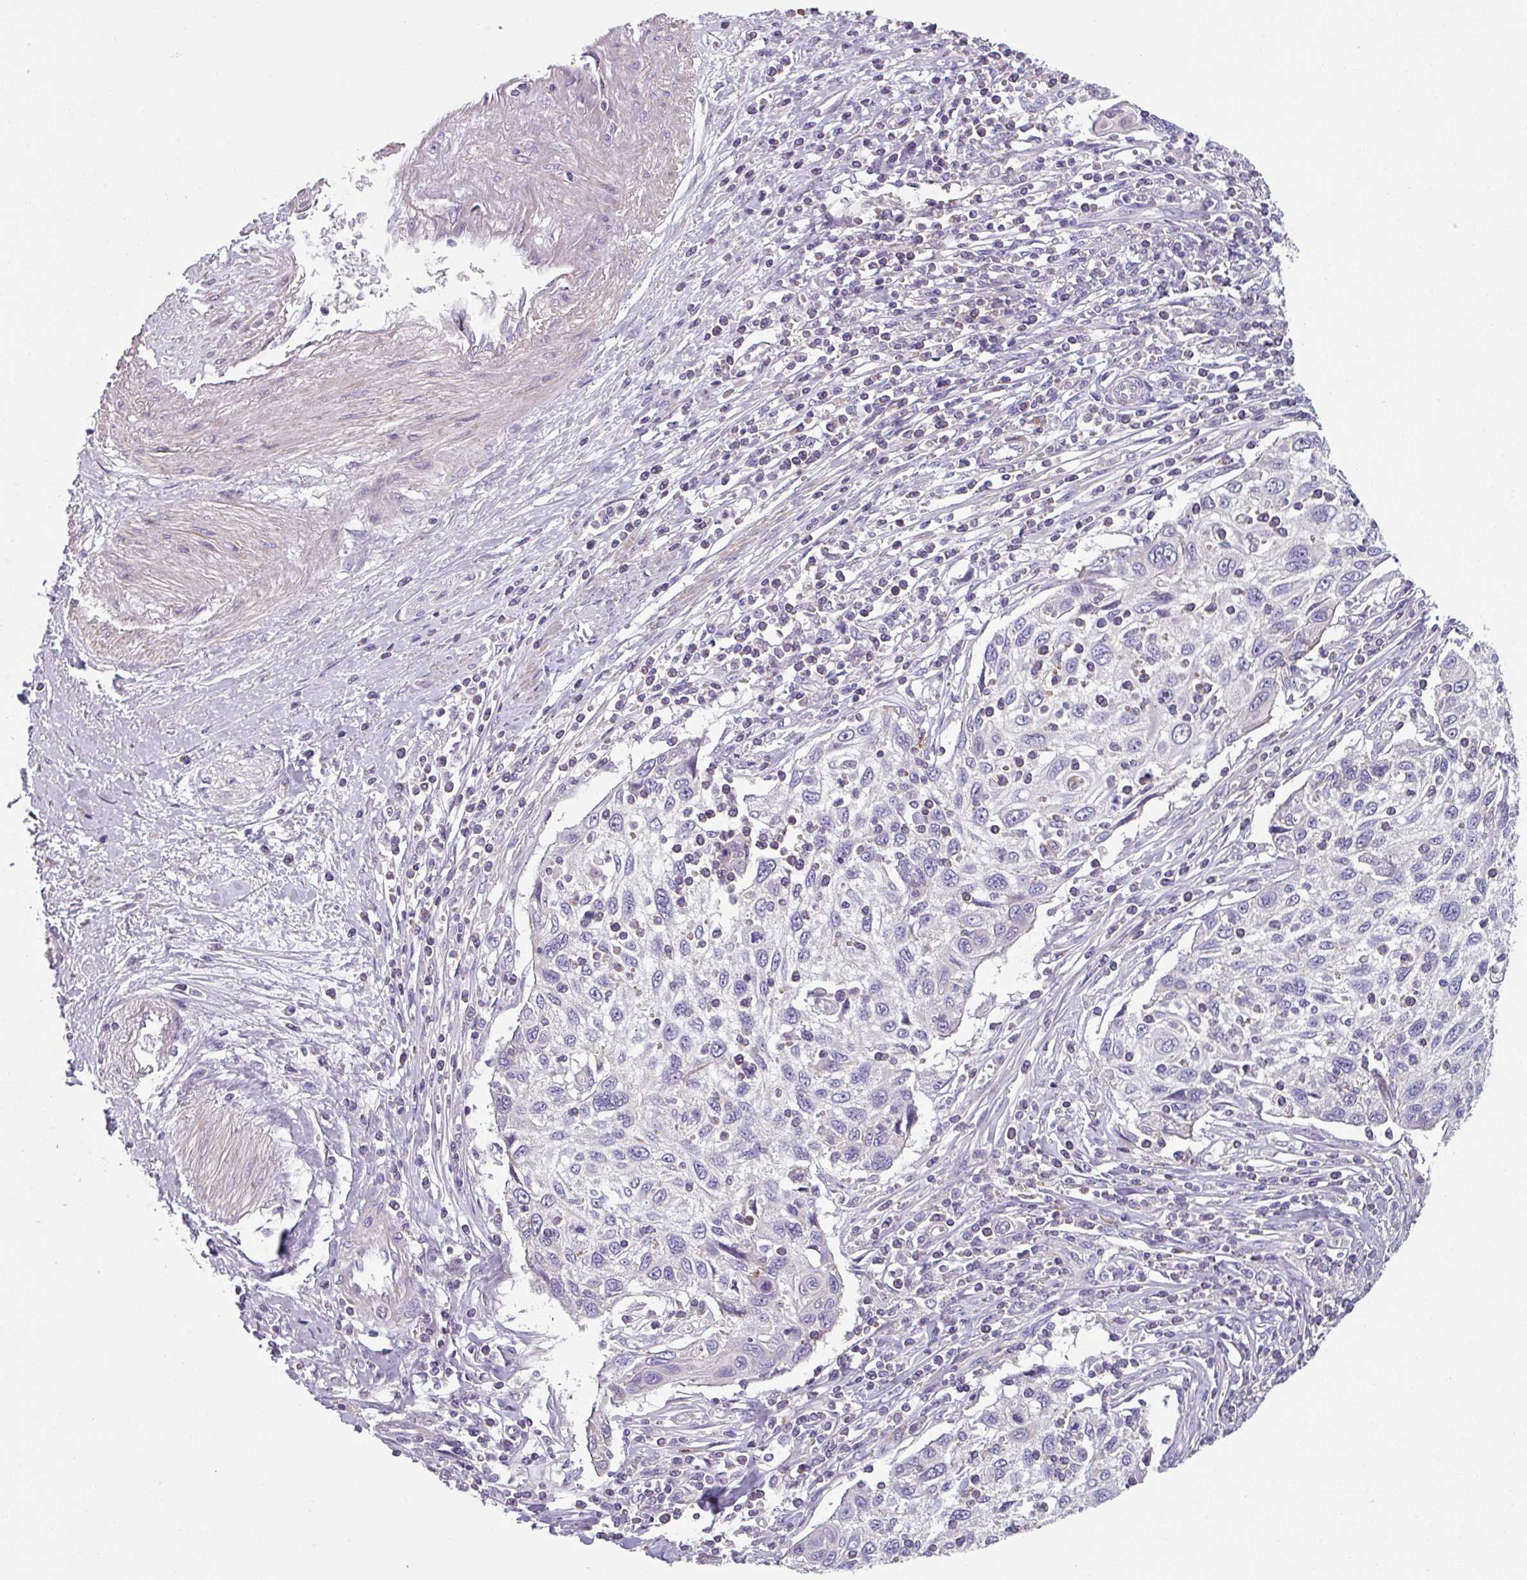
{"staining": {"intensity": "negative", "quantity": "none", "location": "none"}, "tissue": "cervical cancer", "cell_type": "Tumor cells", "image_type": "cancer", "snomed": [{"axis": "morphology", "description": "Squamous cell carcinoma, NOS"}, {"axis": "topography", "description": "Cervix"}], "caption": "This histopathology image is of cervical cancer (squamous cell carcinoma) stained with immunohistochemistry to label a protein in brown with the nuclei are counter-stained blue. There is no expression in tumor cells.", "gene": "TMEM132A", "patient": {"sex": "female", "age": 70}}